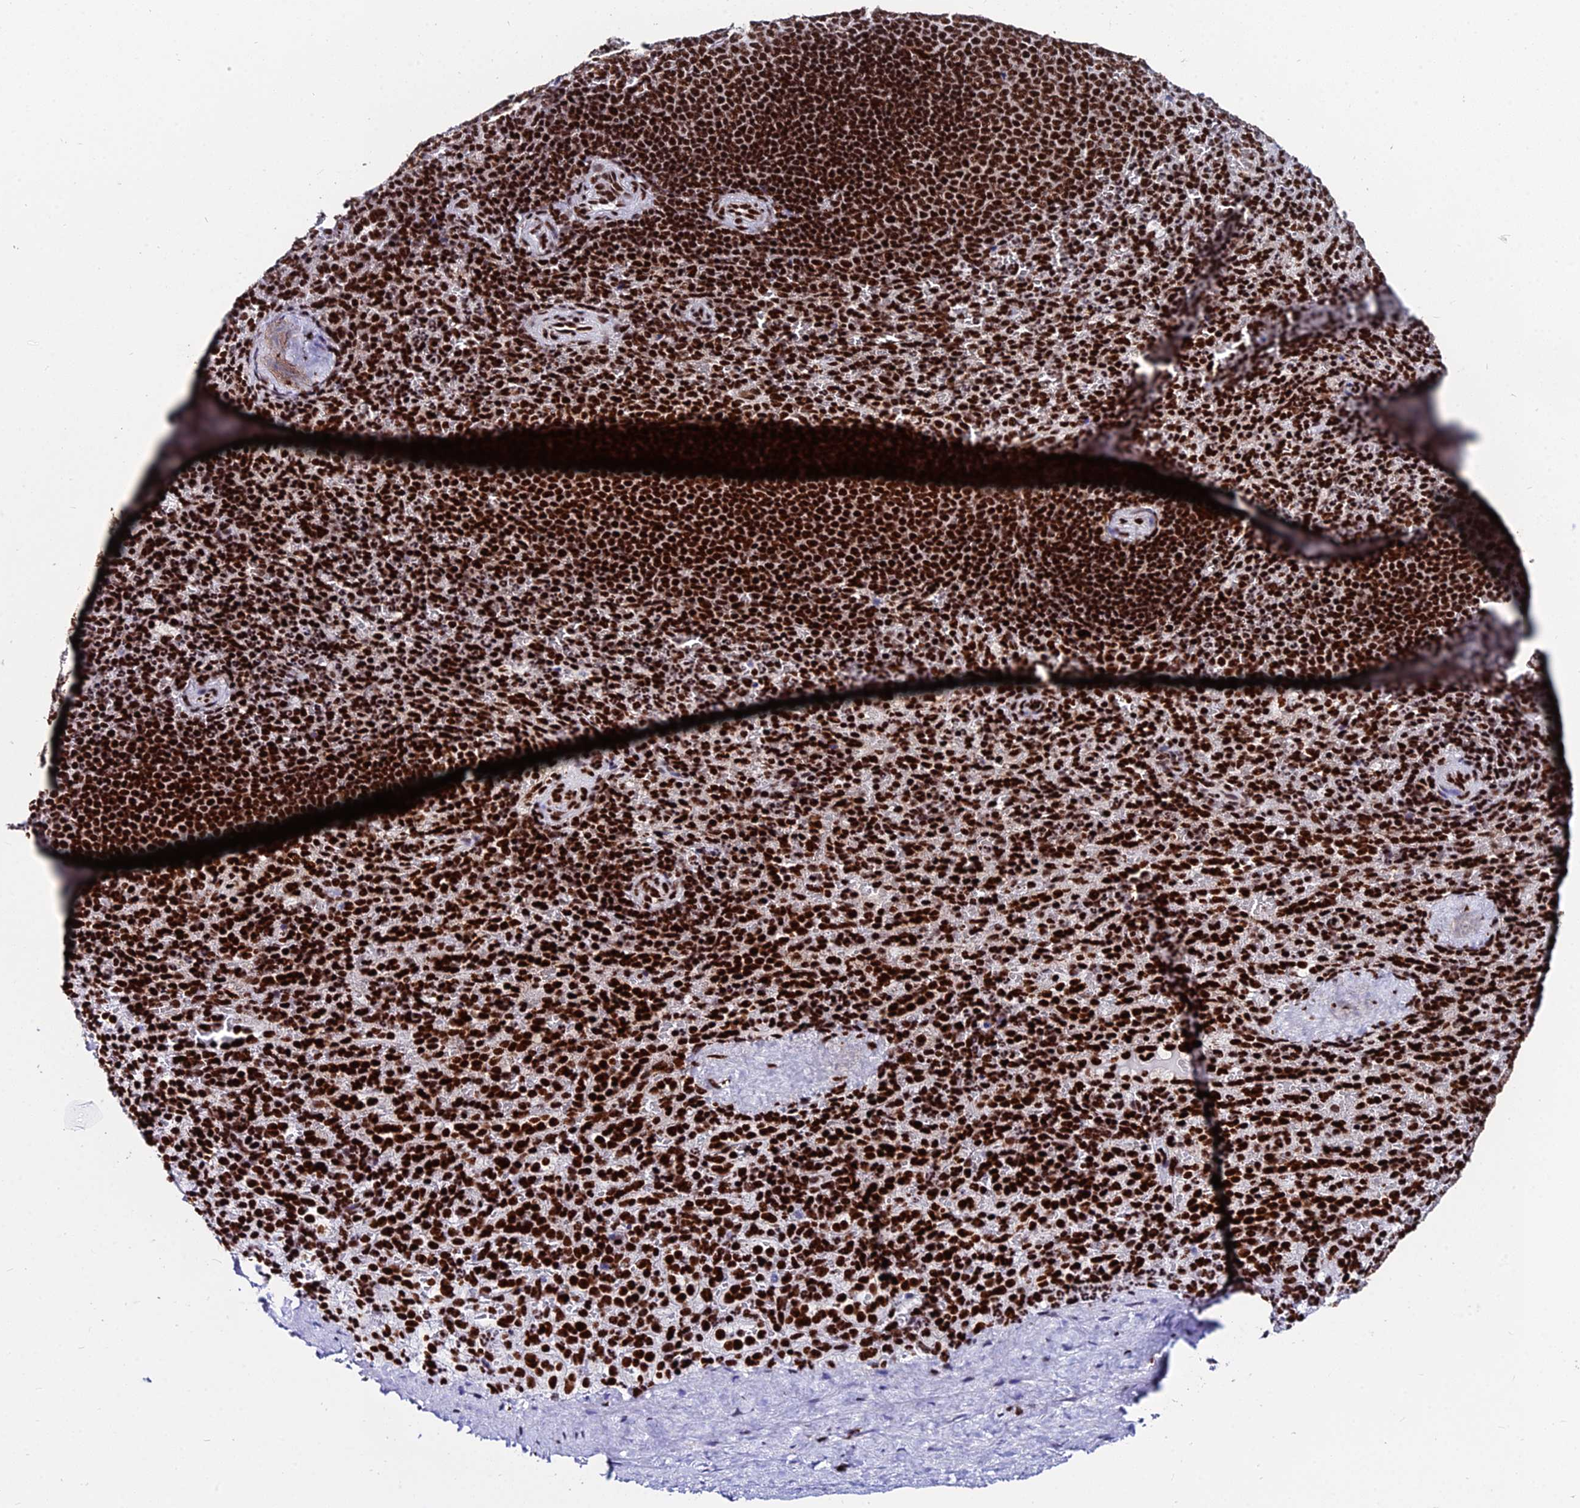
{"staining": {"intensity": "strong", "quantity": ">75%", "location": "nuclear"}, "tissue": "spleen", "cell_type": "Cells in red pulp", "image_type": "normal", "snomed": [{"axis": "morphology", "description": "Normal tissue, NOS"}, {"axis": "topography", "description": "Spleen"}], "caption": "Brown immunohistochemical staining in normal spleen reveals strong nuclear expression in approximately >75% of cells in red pulp. The staining is performed using DAB (3,3'-diaminobenzidine) brown chromogen to label protein expression. The nuclei are counter-stained blue using hematoxylin.", "gene": "HNRNPH1", "patient": {"sex": "female", "age": 21}}